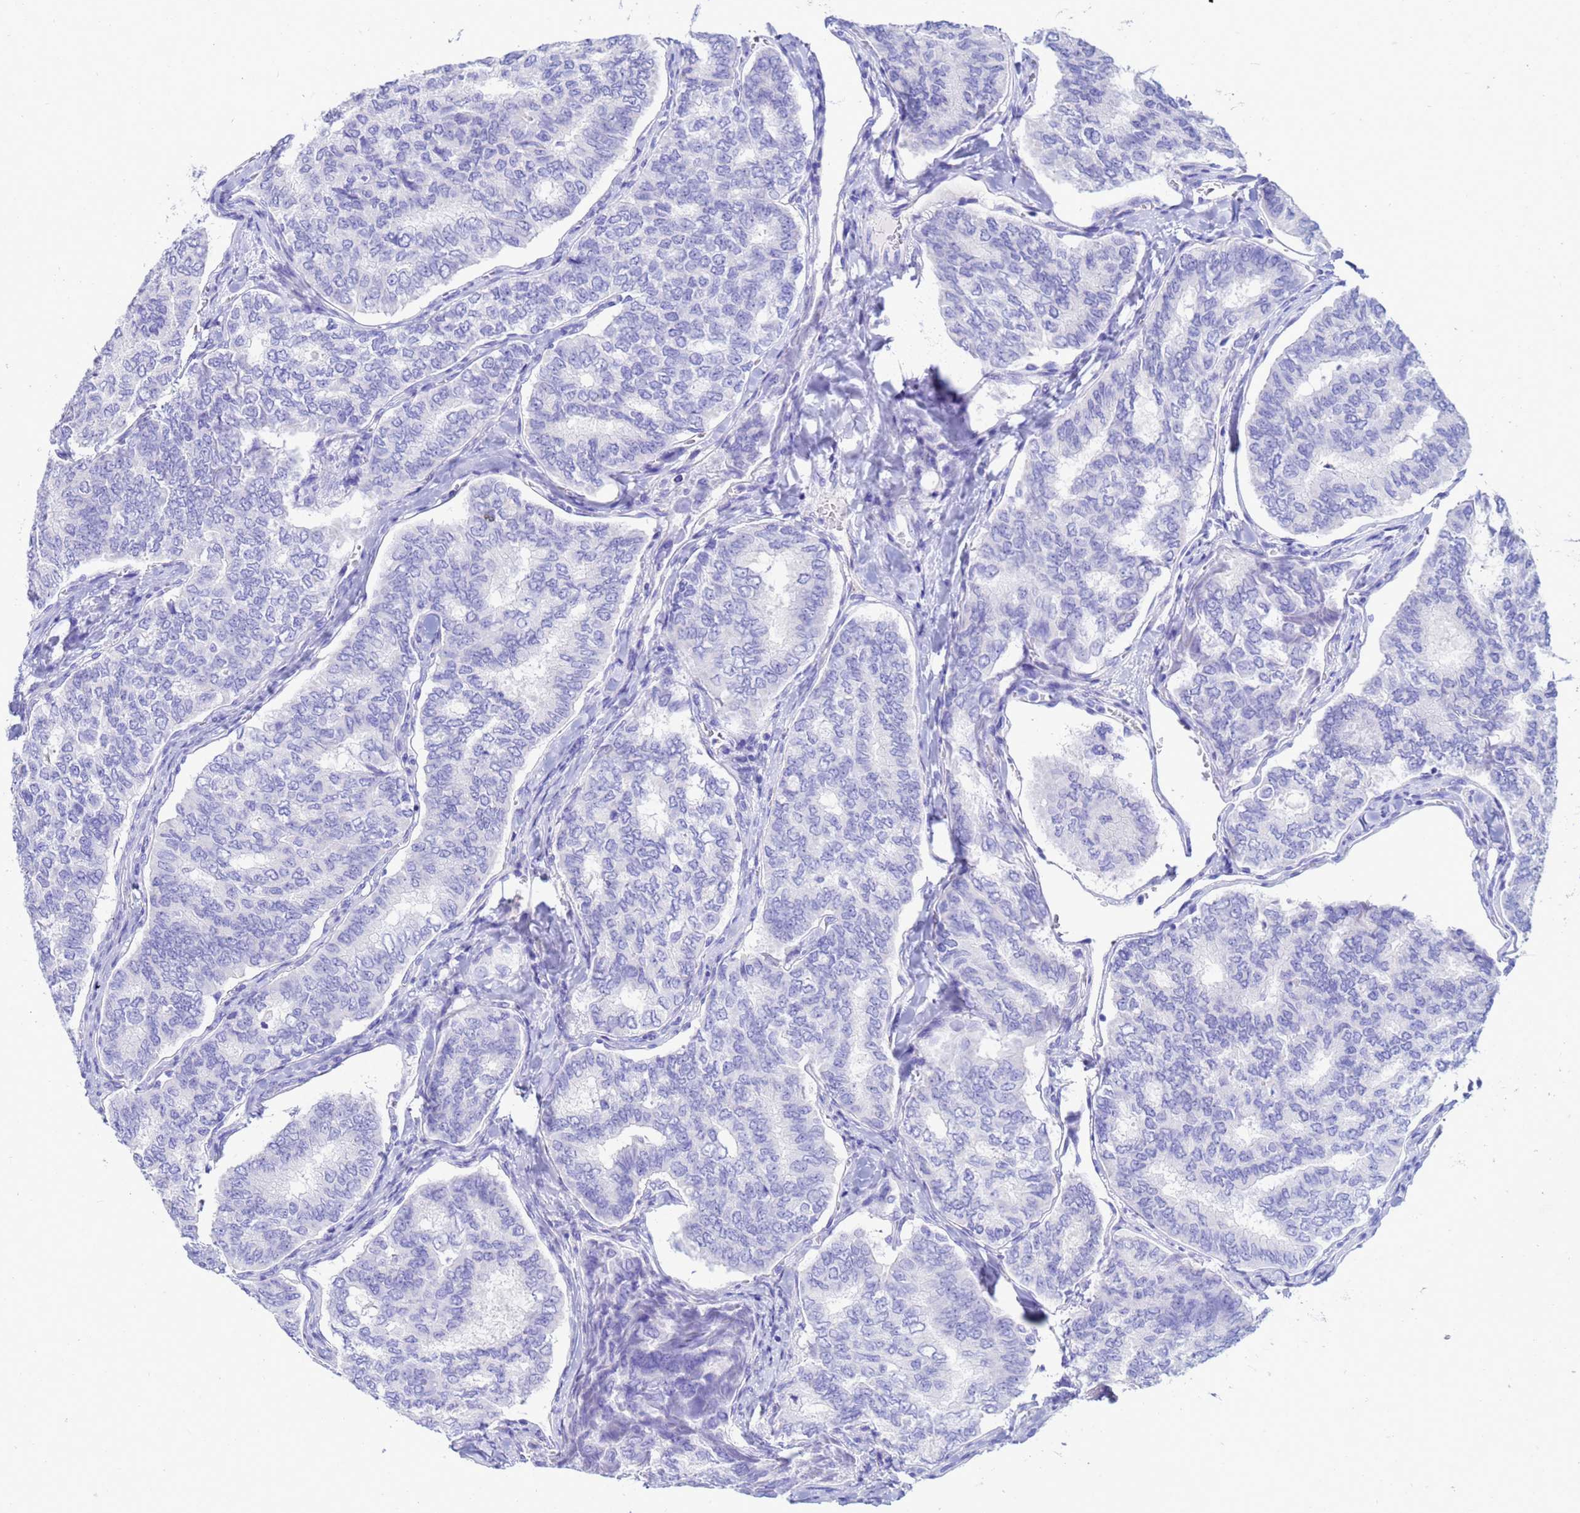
{"staining": {"intensity": "negative", "quantity": "none", "location": "none"}, "tissue": "thyroid cancer", "cell_type": "Tumor cells", "image_type": "cancer", "snomed": [{"axis": "morphology", "description": "Papillary adenocarcinoma, NOS"}, {"axis": "topography", "description": "Thyroid gland"}], "caption": "A high-resolution histopathology image shows immunohistochemistry (IHC) staining of thyroid papillary adenocarcinoma, which demonstrates no significant positivity in tumor cells.", "gene": "AKR1C2", "patient": {"sex": "female", "age": 35}}